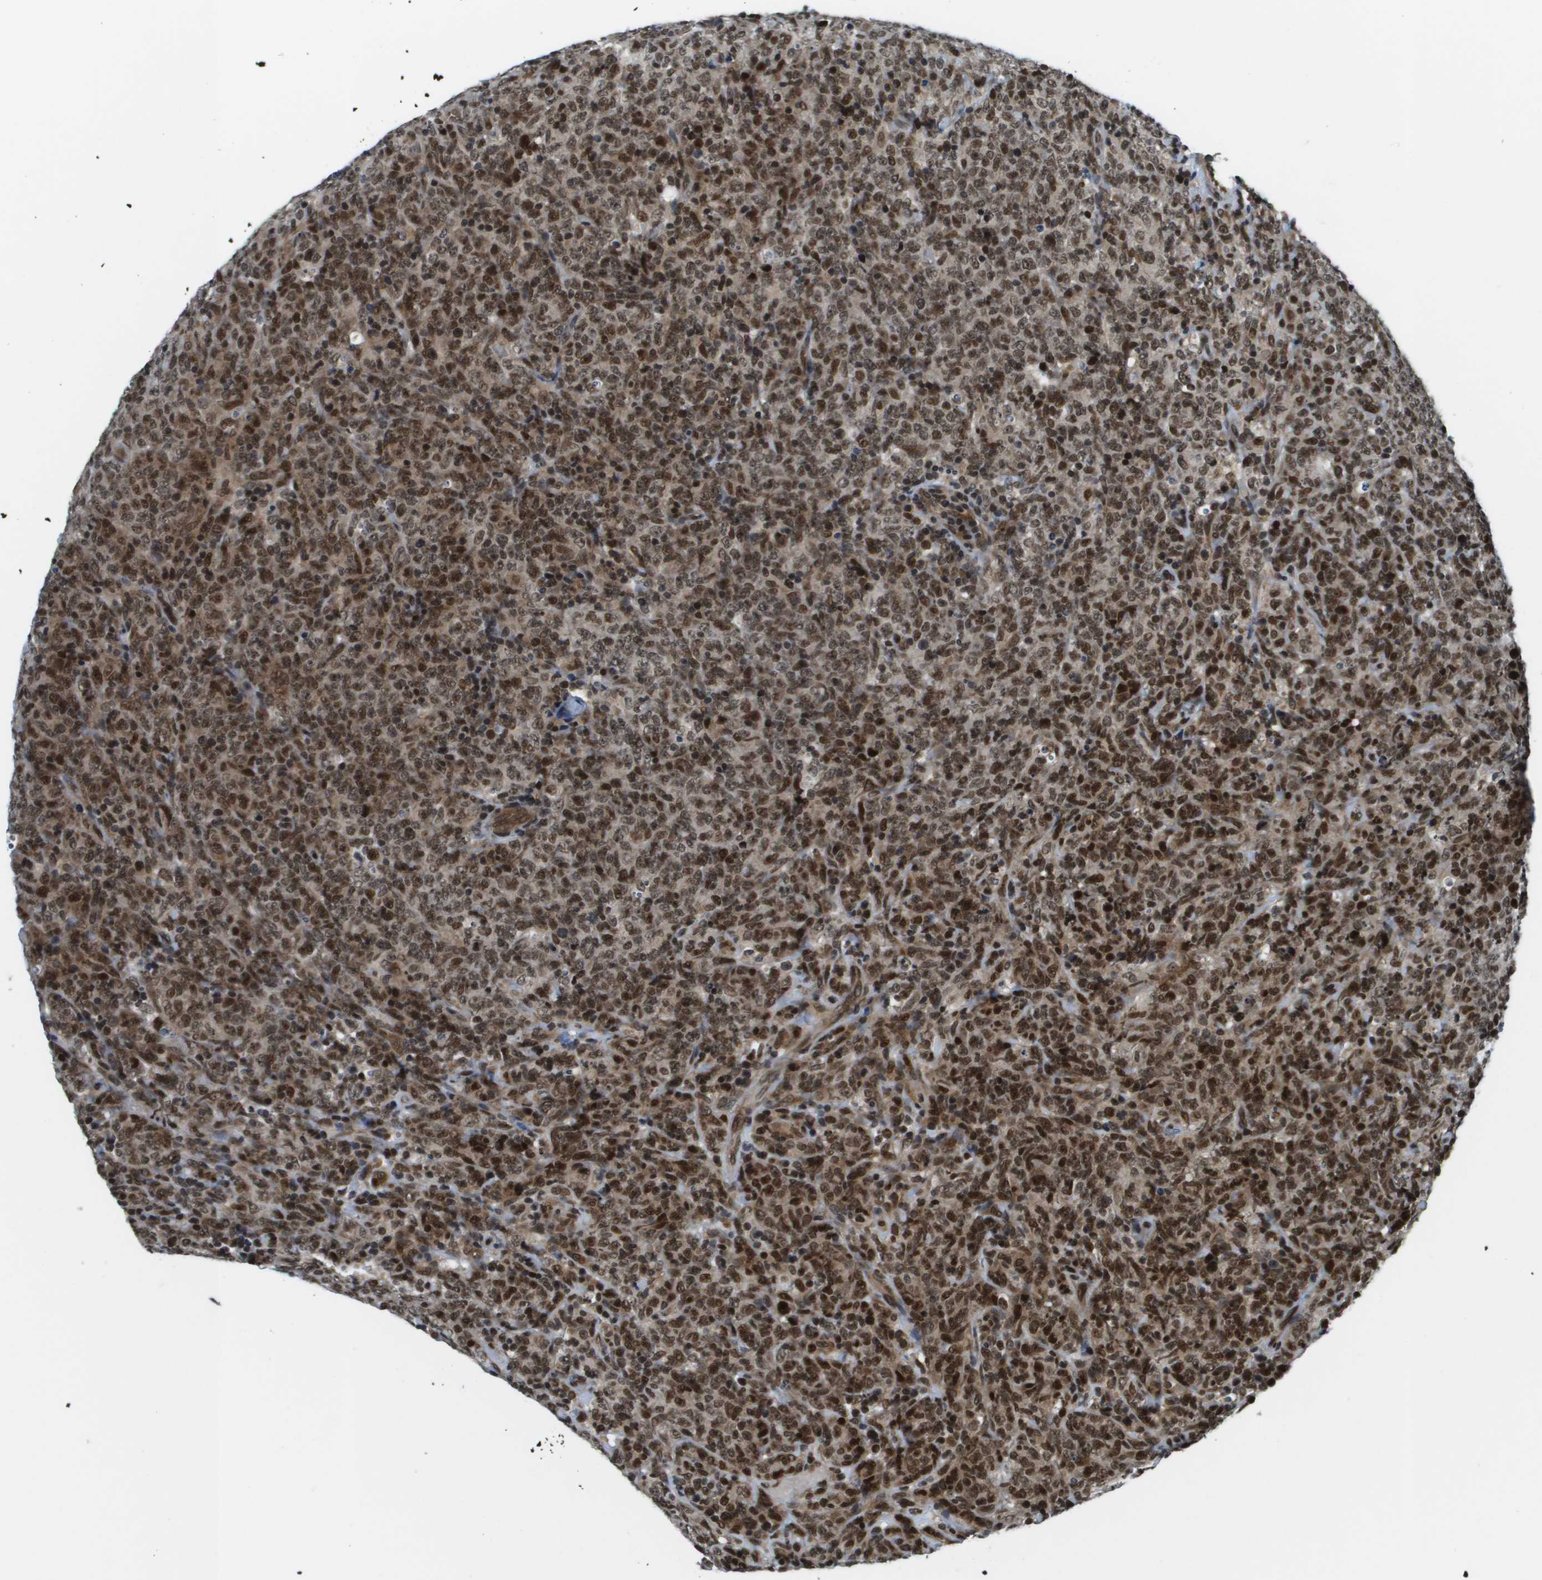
{"staining": {"intensity": "strong", "quantity": ">75%", "location": "cytoplasmic/membranous,nuclear"}, "tissue": "lymphoma", "cell_type": "Tumor cells", "image_type": "cancer", "snomed": [{"axis": "morphology", "description": "Malignant lymphoma, non-Hodgkin's type, High grade"}, {"axis": "topography", "description": "Tonsil"}], "caption": "High-power microscopy captured an immunohistochemistry (IHC) micrograph of lymphoma, revealing strong cytoplasmic/membranous and nuclear staining in approximately >75% of tumor cells.", "gene": "RECQL4", "patient": {"sex": "female", "age": 36}}